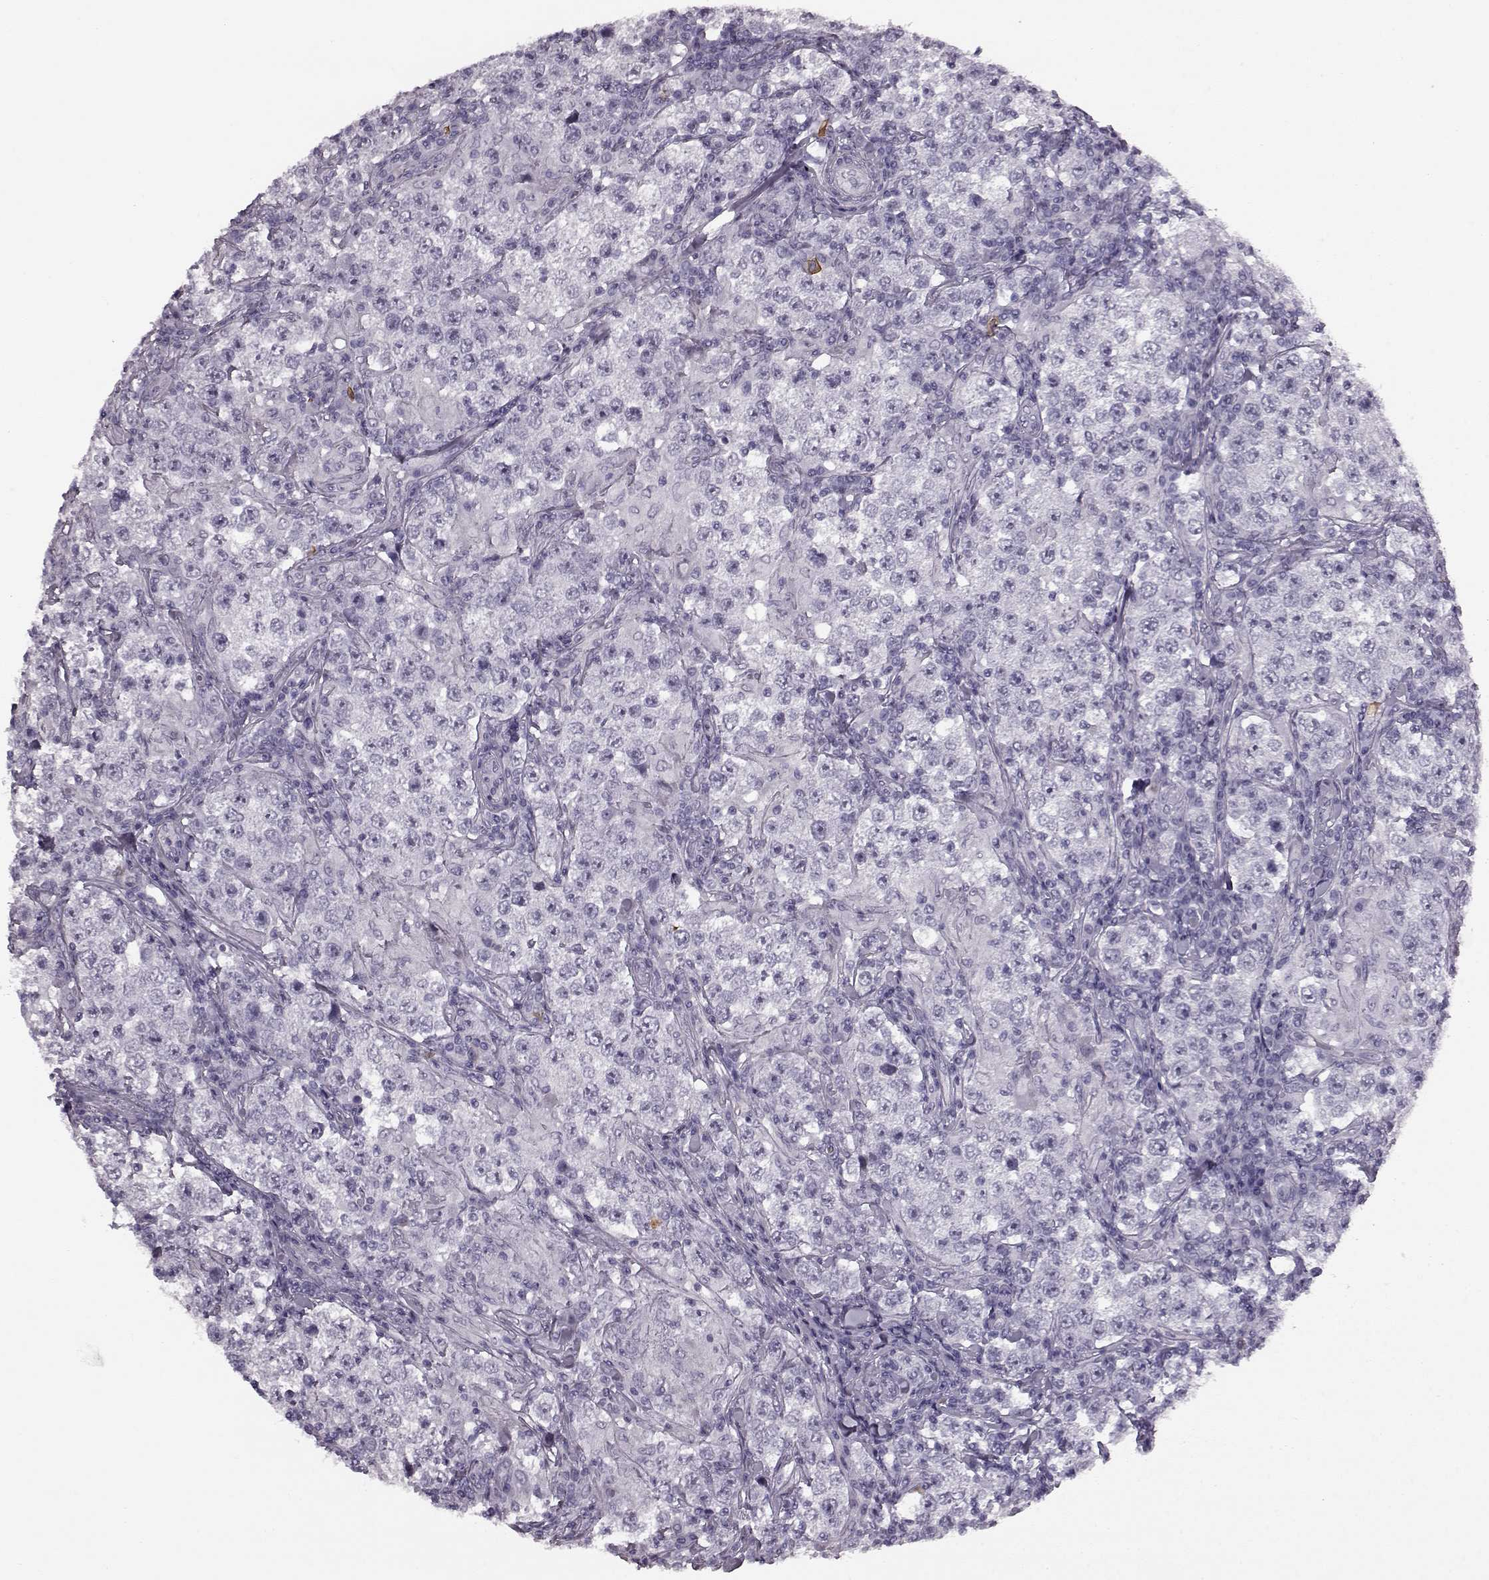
{"staining": {"intensity": "negative", "quantity": "none", "location": "none"}, "tissue": "testis cancer", "cell_type": "Tumor cells", "image_type": "cancer", "snomed": [{"axis": "morphology", "description": "Seminoma, NOS"}, {"axis": "morphology", "description": "Carcinoma, Embryonal, NOS"}, {"axis": "topography", "description": "Testis"}], "caption": "Immunohistochemistry (IHC) of human testis embryonal carcinoma displays no expression in tumor cells. The staining was performed using DAB to visualize the protein expression in brown, while the nuclei were stained in blue with hematoxylin (Magnification: 20x).", "gene": "PRPH2", "patient": {"sex": "male", "age": 41}}